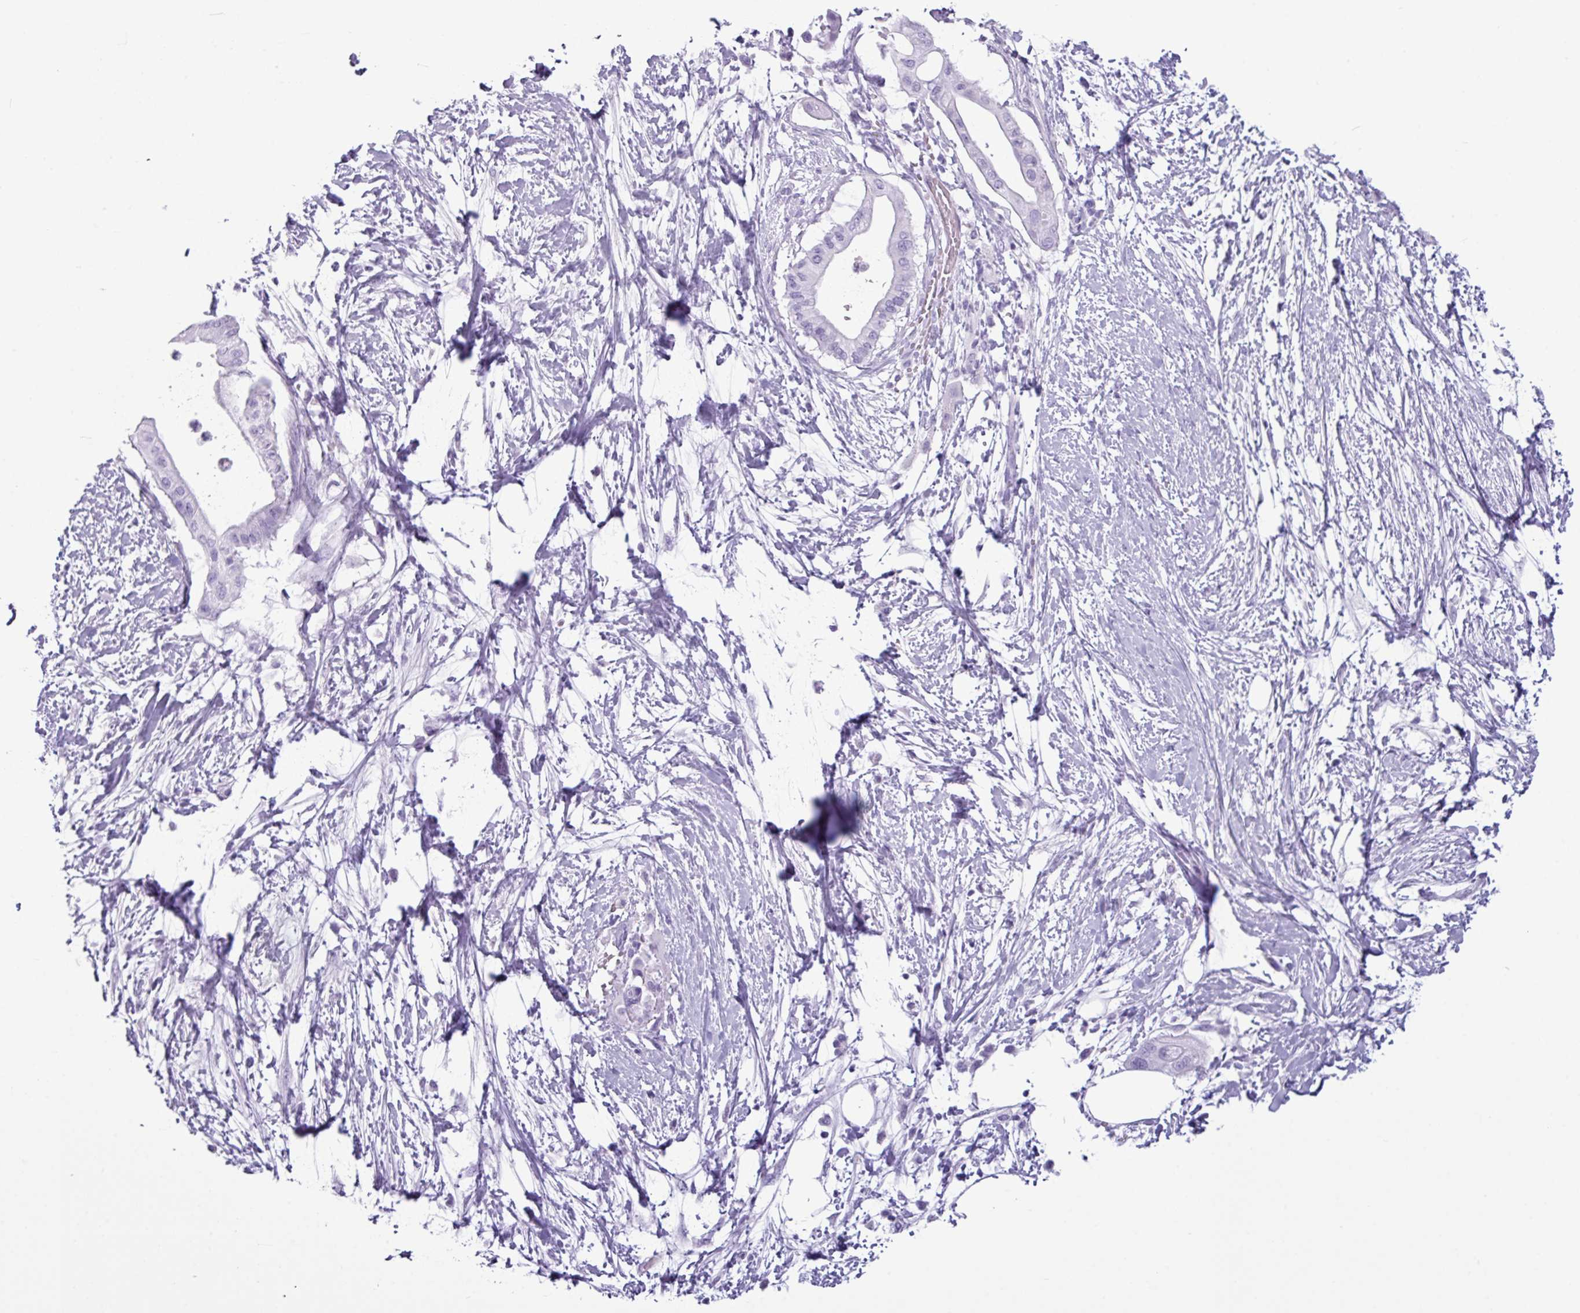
{"staining": {"intensity": "negative", "quantity": "none", "location": "none"}, "tissue": "pancreatic cancer", "cell_type": "Tumor cells", "image_type": "cancer", "snomed": [{"axis": "morphology", "description": "Adenocarcinoma, NOS"}, {"axis": "topography", "description": "Pancreas"}], "caption": "The photomicrograph exhibits no significant staining in tumor cells of pancreatic adenocarcinoma.", "gene": "AMY1B", "patient": {"sex": "male", "age": 68}}